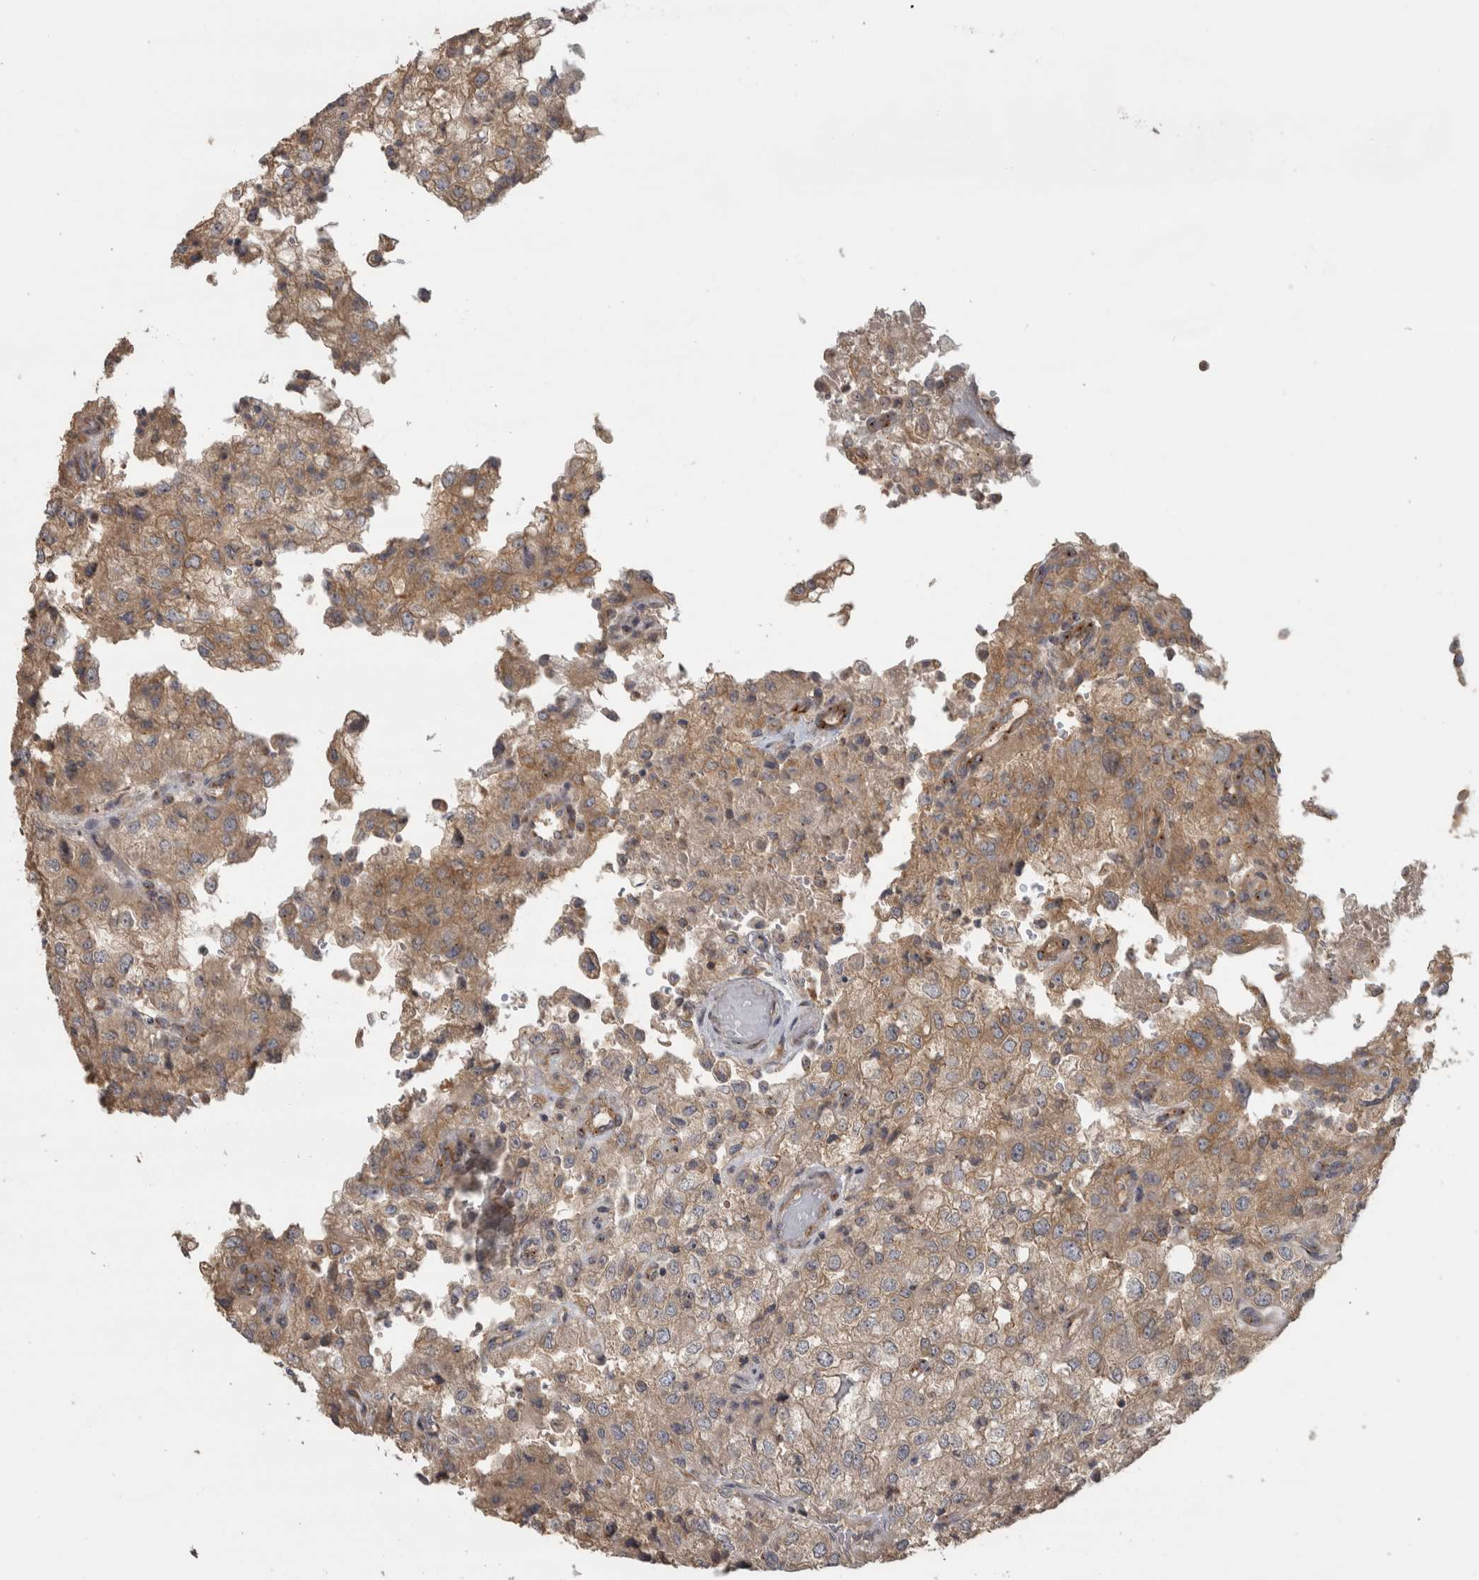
{"staining": {"intensity": "moderate", "quantity": "<25%", "location": "cytoplasmic/membranous"}, "tissue": "renal cancer", "cell_type": "Tumor cells", "image_type": "cancer", "snomed": [{"axis": "morphology", "description": "Adenocarcinoma, NOS"}, {"axis": "topography", "description": "Kidney"}], "caption": "Tumor cells exhibit low levels of moderate cytoplasmic/membranous positivity in approximately <25% of cells in human adenocarcinoma (renal). (Stains: DAB (3,3'-diaminobenzidine) in brown, nuclei in blue, Microscopy: brightfield microscopy at high magnification).", "gene": "IFRD1", "patient": {"sex": "female", "age": 54}}